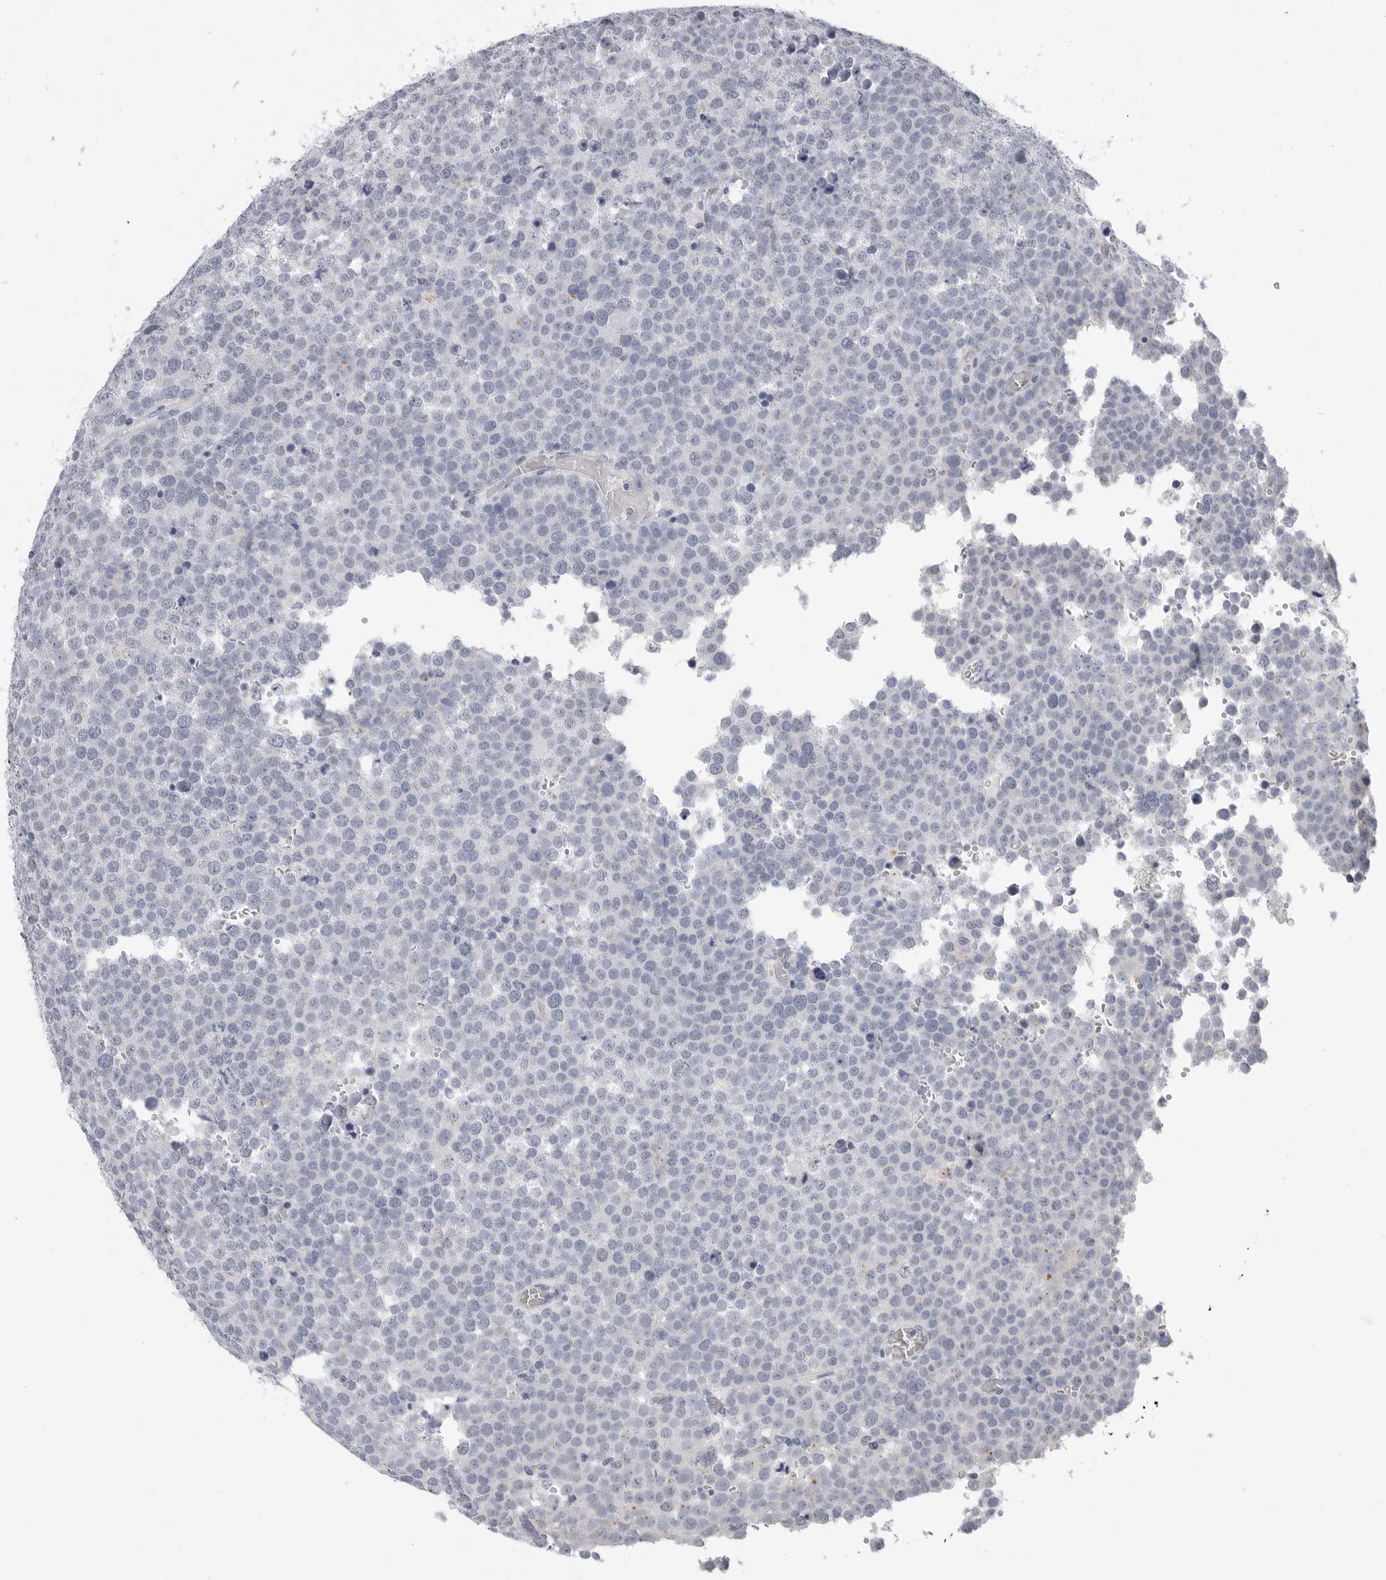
{"staining": {"intensity": "negative", "quantity": "none", "location": "none"}, "tissue": "testis cancer", "cell_type": "Tumor cells", "image_type": "cancer", "snomed": [{"axis": "morphology", "description": "Seminoma, NOS"}, {"axis": "topography", "description": "Testis"}], "caption": "Immunohistochemistry micrograph of testis cancer stained for a protein (brown), which displays no expression in tumor cells.", "gene": "PLN", "patient": {"sex": "male", "age": 71}}